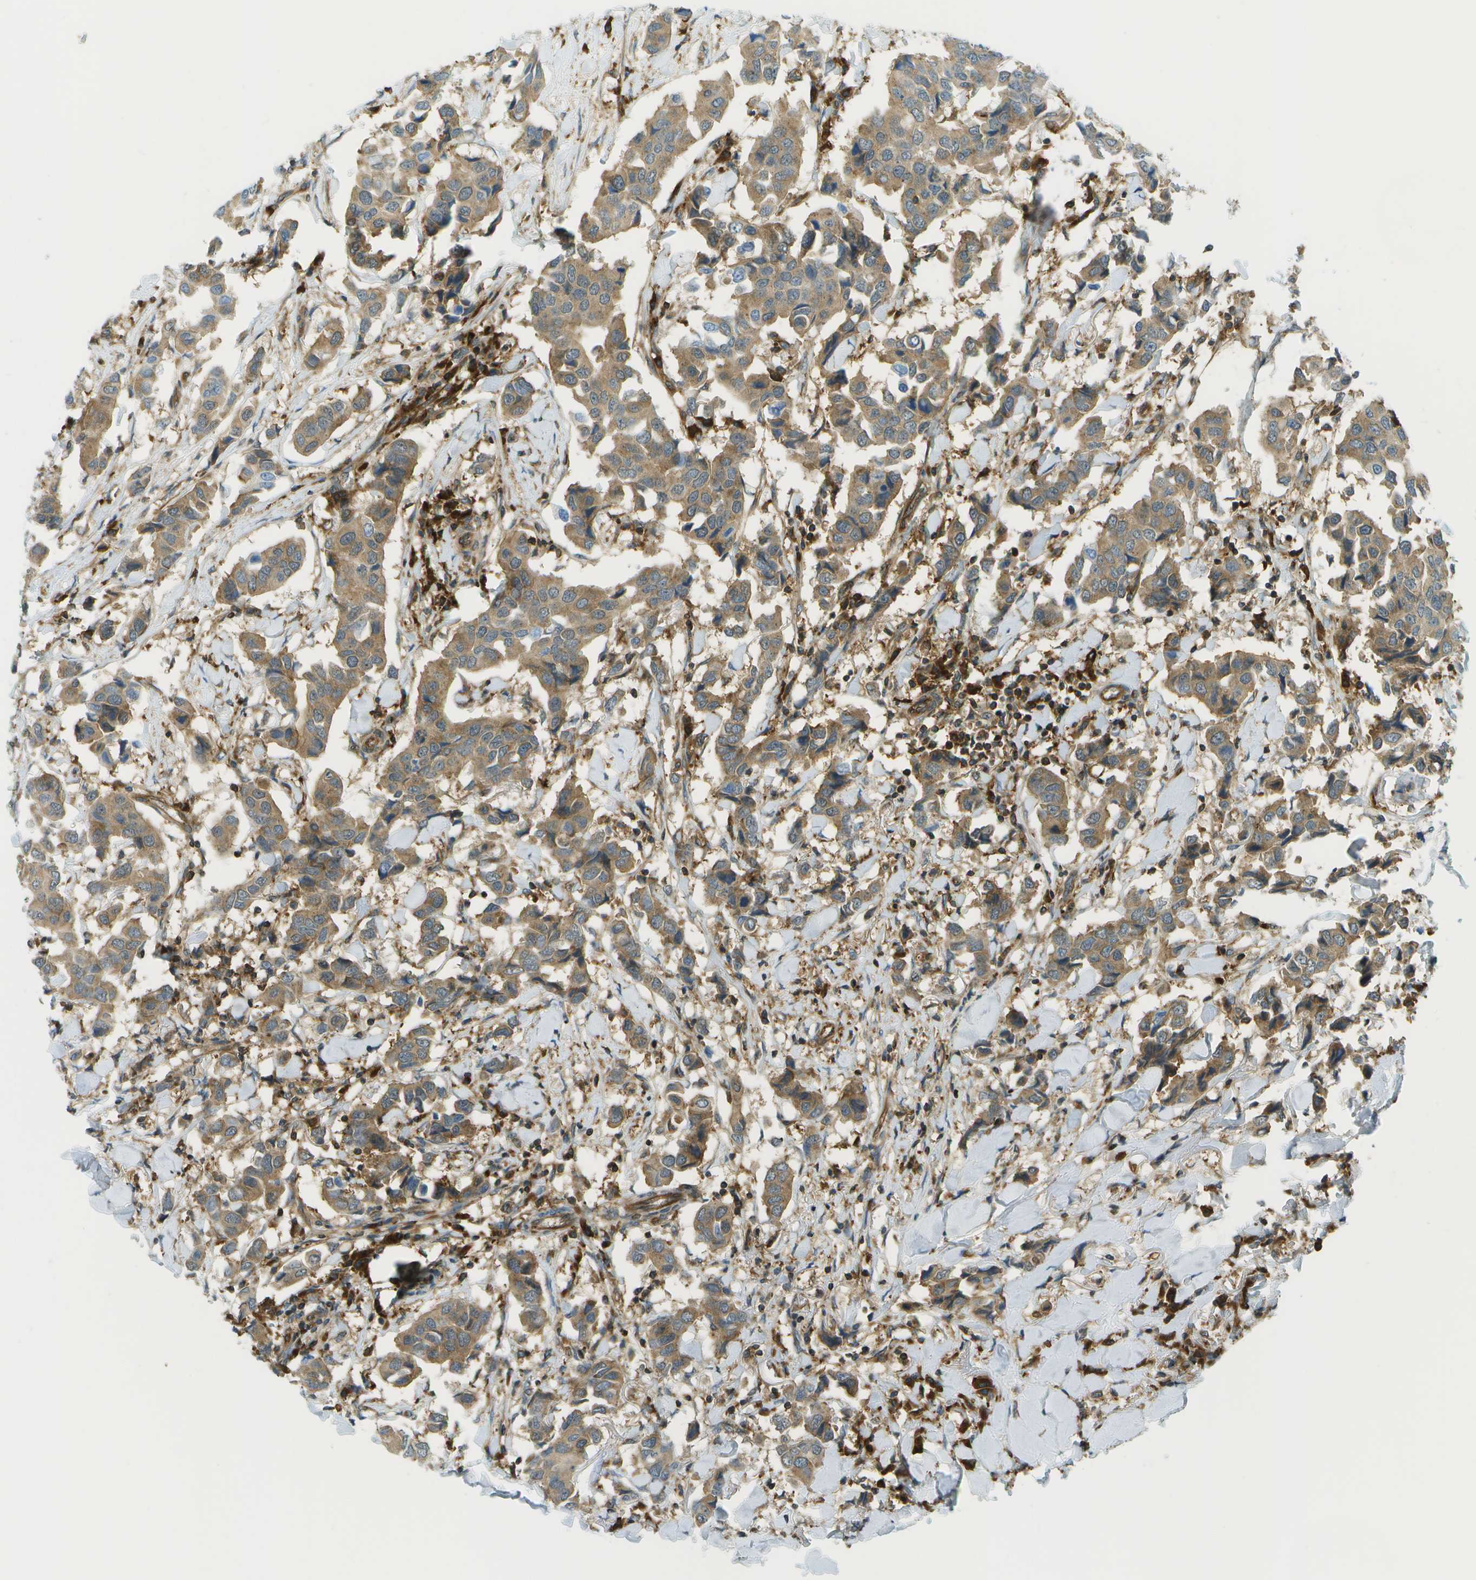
{"staining": {"intensity": "weak", "quantity": ">75%", "location": "cytoplasmic/membranous"}, "tissue": "breast cancer", "cell_type": "Tumor cells", "image_type": "cancer", "snomed": [{"axis": "morphology", "description": "Duct carcinoma"}, {"axis": "topography", "description": "Breast"}], "caption": "Immunohistochemical staining of human infiltrating ductal carcinoma (breast) shows low levels of weak cytoplasmic/membranous positivity in approximately >75% of tumor cells.", "gene": "TMTC1", "patient": {"sex": "female", "age": 80}}